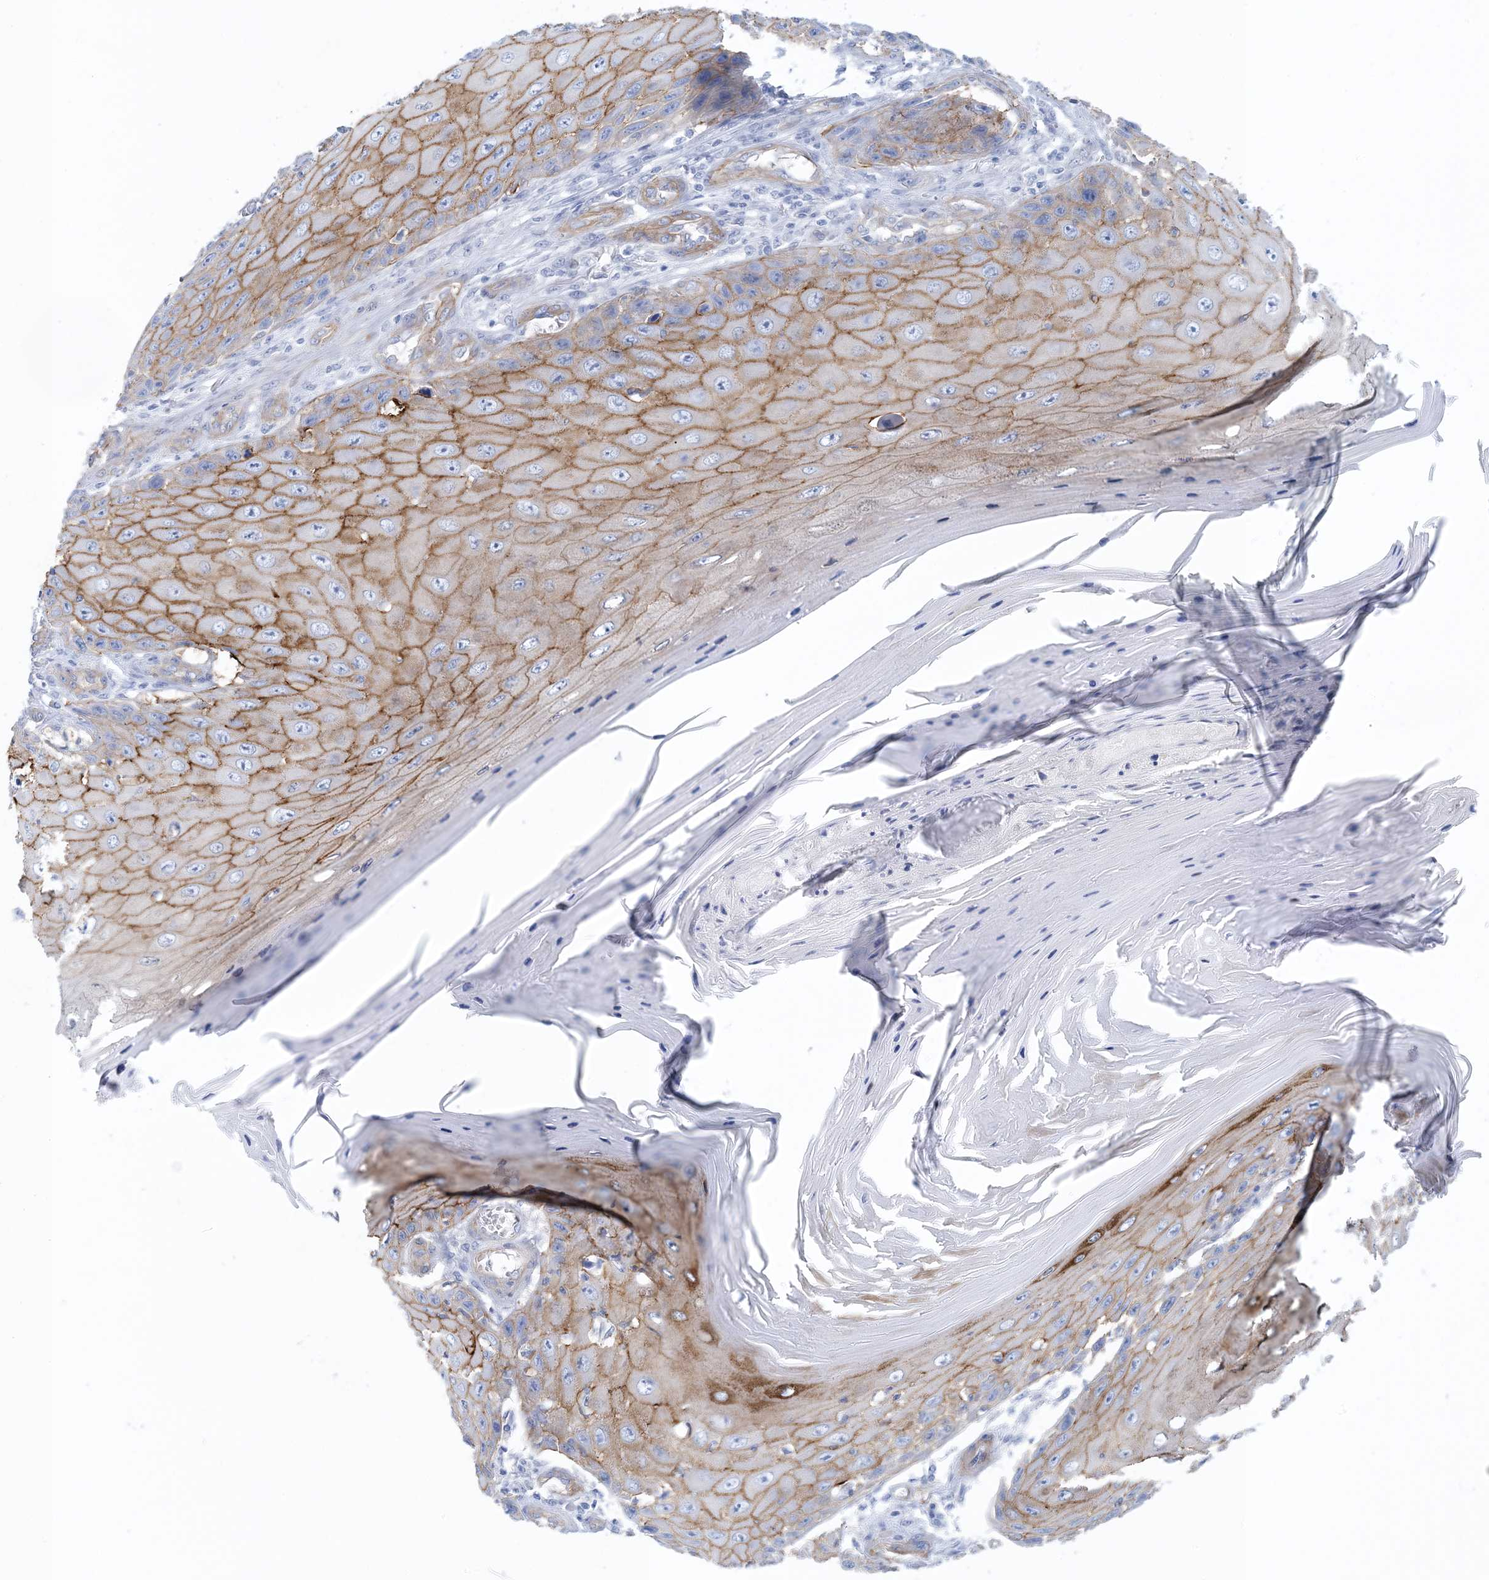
{"staining": {"intensity": "moderate", "quantity": "25%-75%", "location": "cytoplasmic/membranous"}, "tissue": "skin cancer", "cell_type": "Tumor cells", "image_type": "cancer", "snomed": [{"axis": "morphology", "description": "Squamous cell carcinoma, NOS"}, {"axis": "topography", "description": "Skin"}], "caption": "Human skin cancer (squamous cell carcinoma) stained with a brown dye reveals moderate cytoplasmic/membranous positive staining in about 25%-75% of tumor cells.", "gene": "SHANK1", "patient": {"sex": "female", "age": 73}}